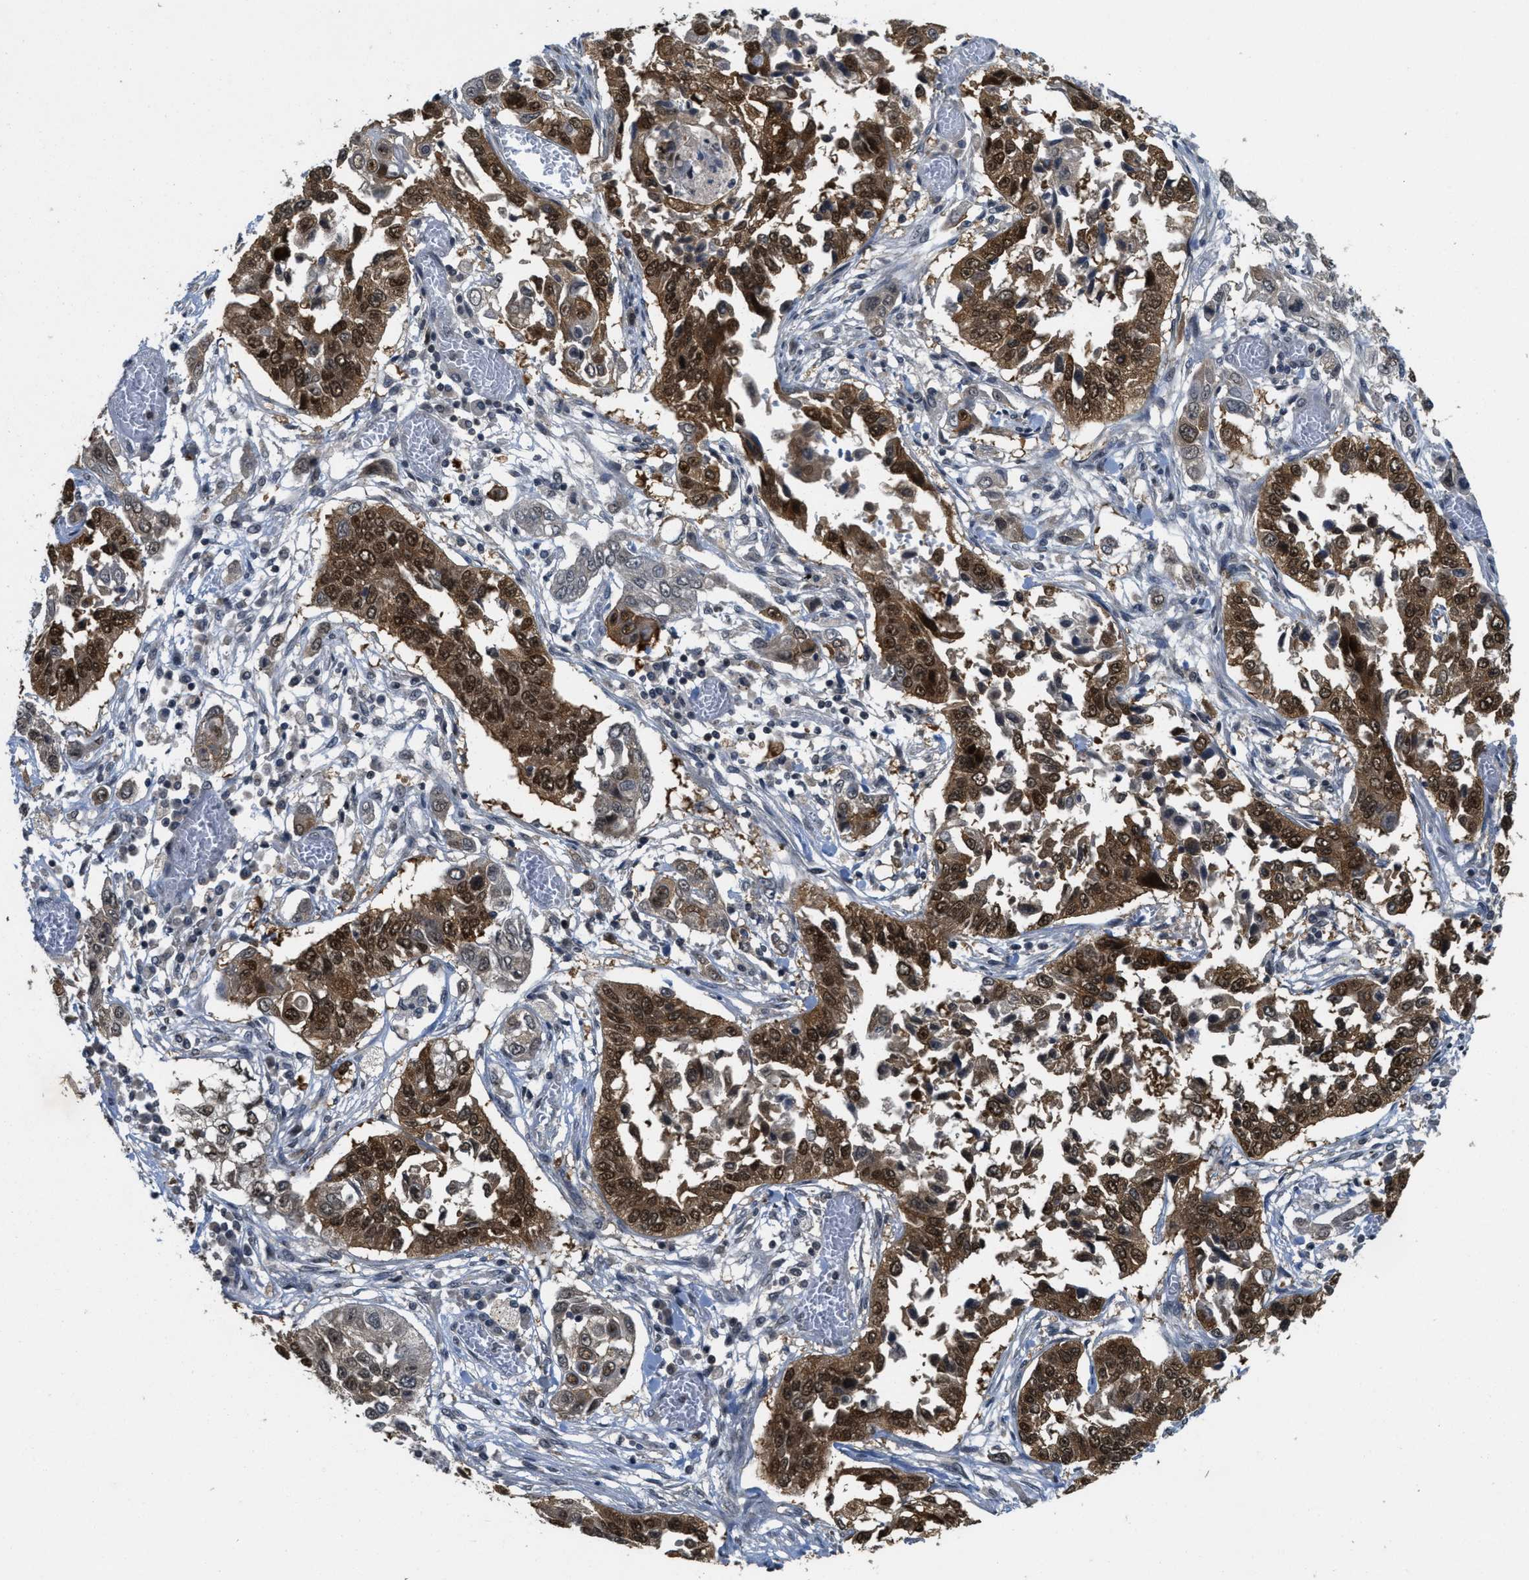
{"staining": {"intensity": "strong", "quantity": "25%-75%", "location": "cytoplasmic/membranous,nuclear"}, "tissue": "lung cancer", "cell_type": "Tumor cells", "image_type": "cancer", "snomed": [{"axis": "morphology", "description": "Squamous cell carcinoma, NOS"}, {"axis": "topography", "description": "Lung"}], "caption": "This histopathology image displays IHC staining of lung cancer (squamous cell carcinoma), with high strong cytoplasmic/membranous and nuclear staining in approximately 25%-75% of tumor cells.", "gene": "DNAJB1", "patient": {"sex": "male", "age": 71}}